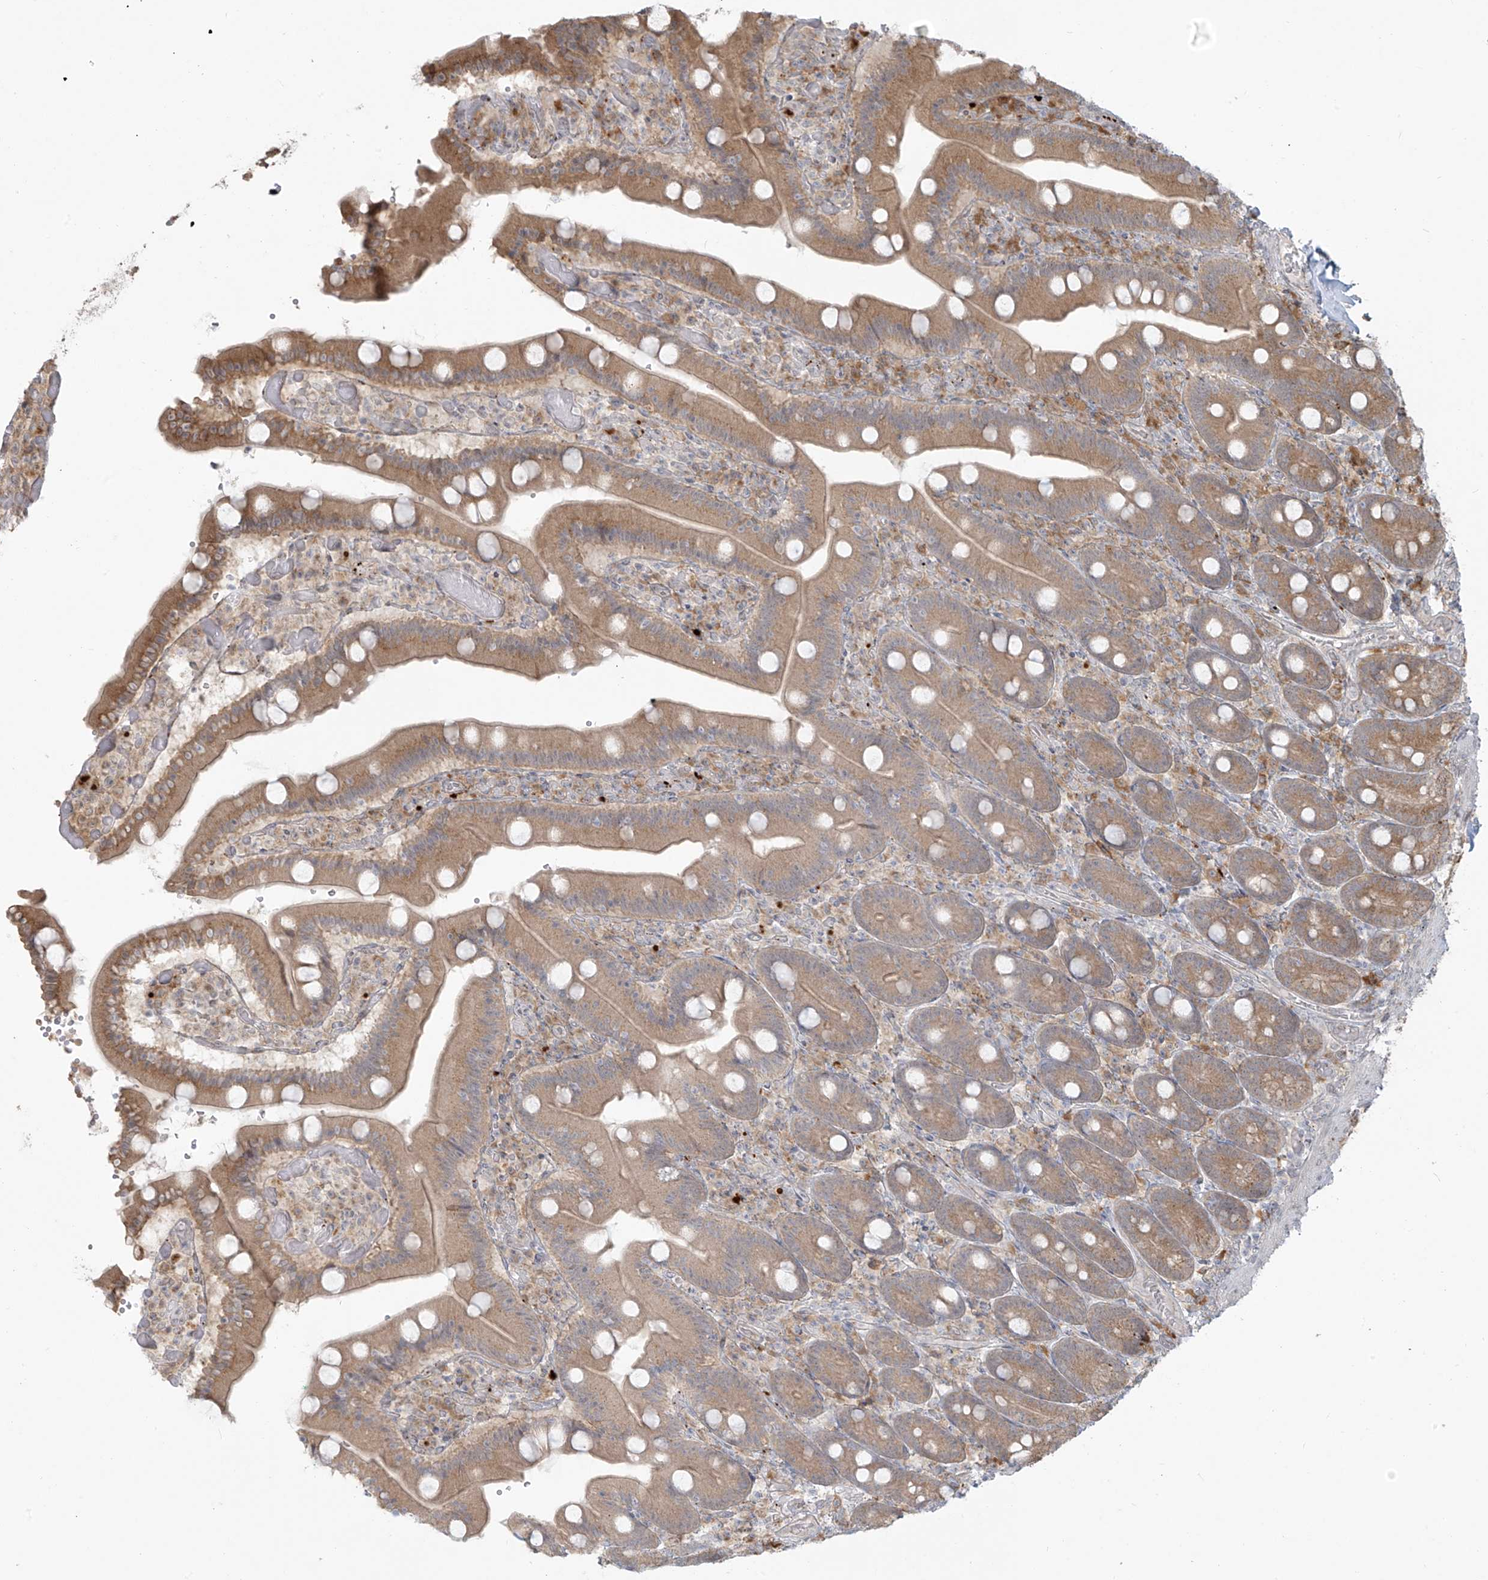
{"staining": {"intensity": "moderate", "quantity": ">75%", "location": "cytoplasmic/membranous"}, "tissue": "duodenum", "cell_type": "Glandular cells", "image_type": "normal", "snomed": [{"axis": "morphology", "description": "Normal tissue, NOS"}, {"axis": "topography", "description": "Duodenum"}], "caption": "Moderate cytoplasmic/membranous protein expression is present in approximately >75% of glandular cells in duodenum. (DAB IHC, brown staining for protein, blue staining for nuclei).", "gene": "PLEKHM3", "patient": {"sex": "female", "age": 62}}